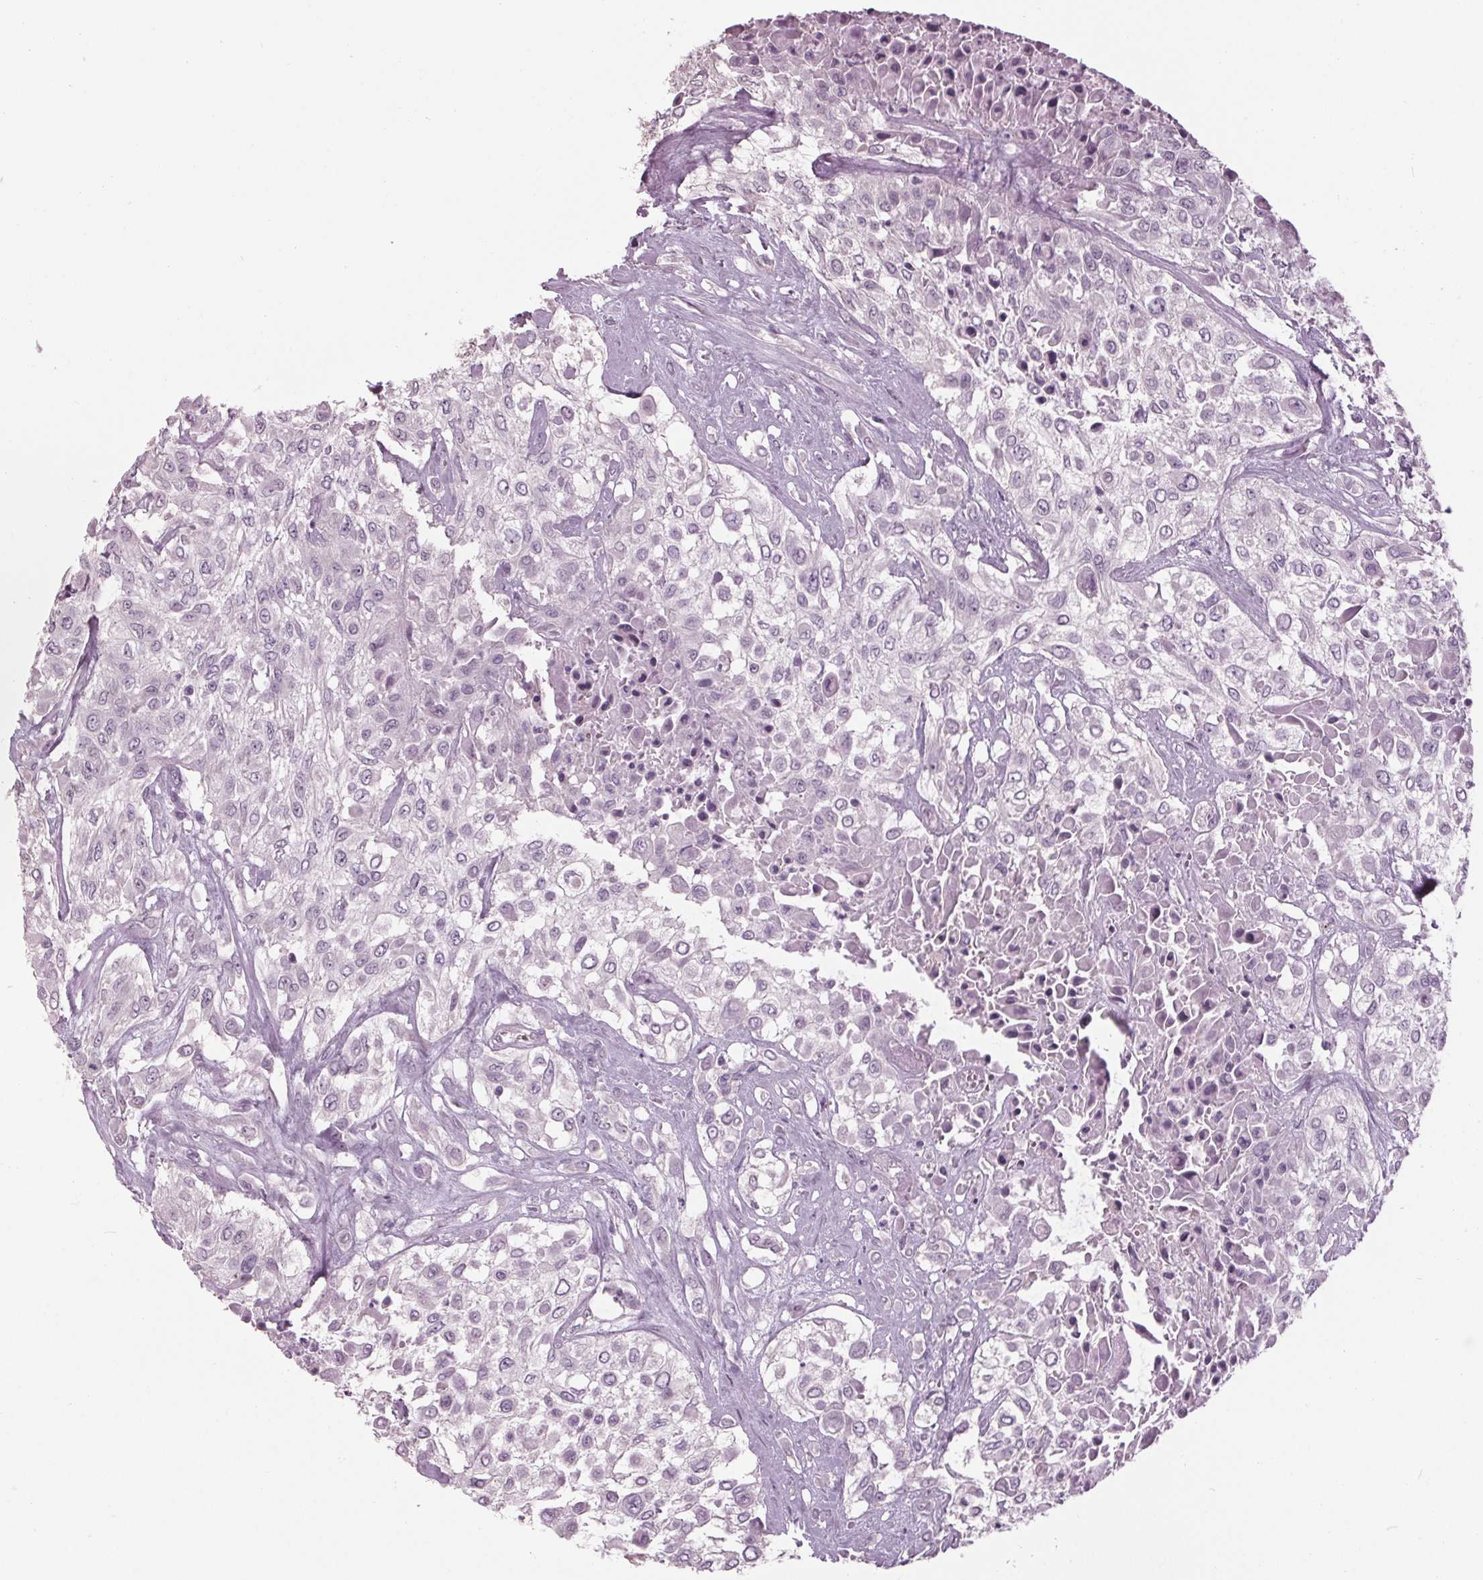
{"staining": {"intensity": "negative", "quantity": "none", "location": "none"}, "tissue": "urothelial cancer", "cell_type": "Tumor cells", "image_type": "cancer", "snomed": [{"axis": "morphology", "description": "Urothelial carcinoma, High grade"}, {"axis": "topography", "description": "Urinary bladder"}], "caption": "High-grade urothelial carcinoma was stained to show a protein in brown. There is no significant positivity in tumor cells. Brightfield microscopy of immunohistochemistry (IHC) stained with DAB (3,3'-diaminobenzidine) (brown) and hematoxylin (blue), captured at high magnification.", "gene": "TNNC2", "patient": {"sex": "male", "age": 57}}